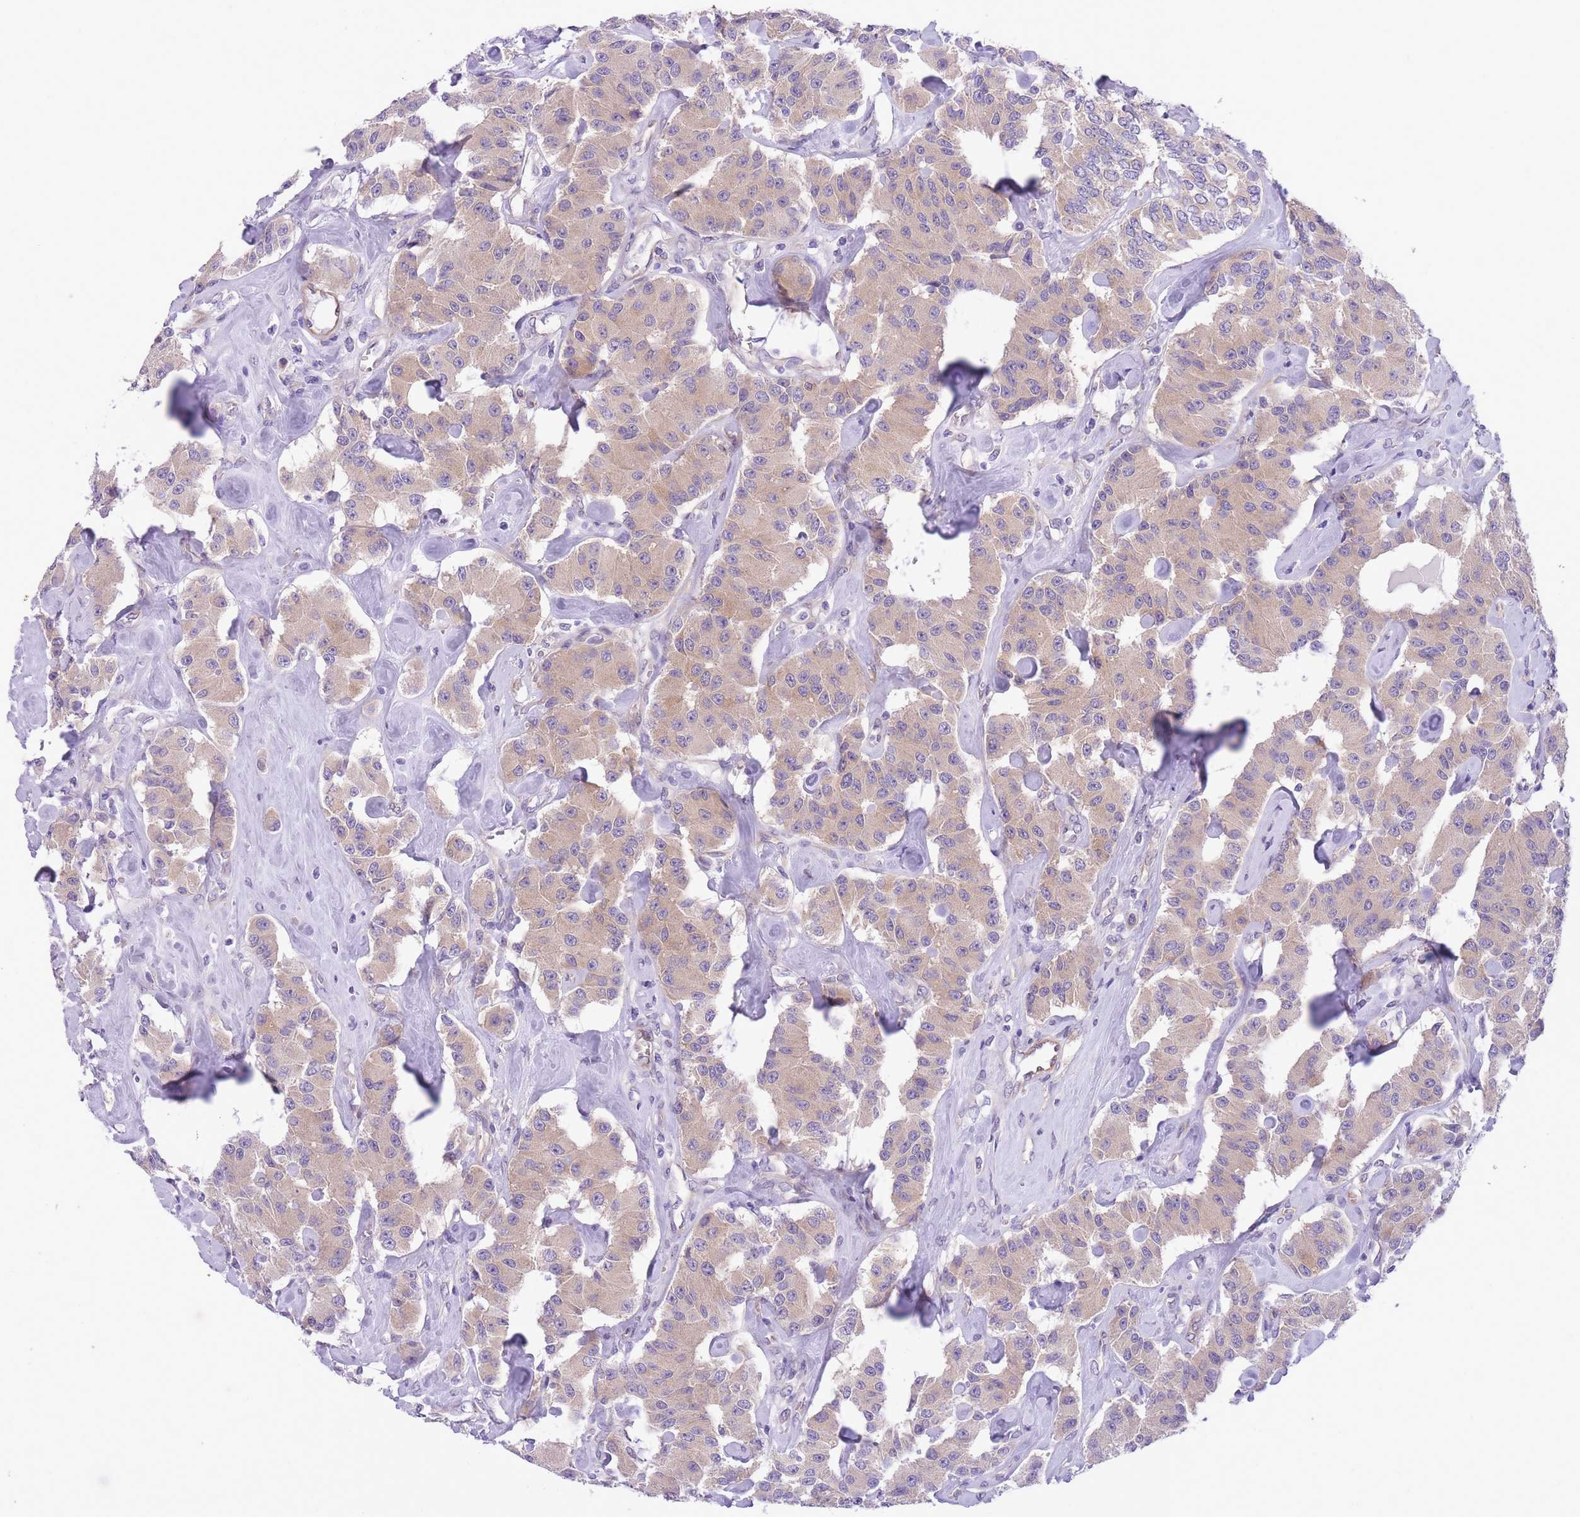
{"staining": {"intensity": "weak", "quantity": ">75%", "location": "cytoplasmic/membranous"}, "tissue": "carcinoid", "cell_type": "Tumor cells", "image_type": "cancer", "snomed": [{"axis": "morphology", "description": "Carcinoid, malignant, NOS"}, {"axis": "topography", "description": "Pancreas"}], "caption": "High-magnification brightfield microscopy of malignant carcinoid stained with DAB (3,3'-diaminobenzidine) (brown) and counterstained with hematoxylin (blue). tumor cells exhibit weak cytoplasmic/membranous staining is appreciated in approximately>75% of cells.", "gene": "WWOX", "patient": {"sex": "male", "age": 41}}